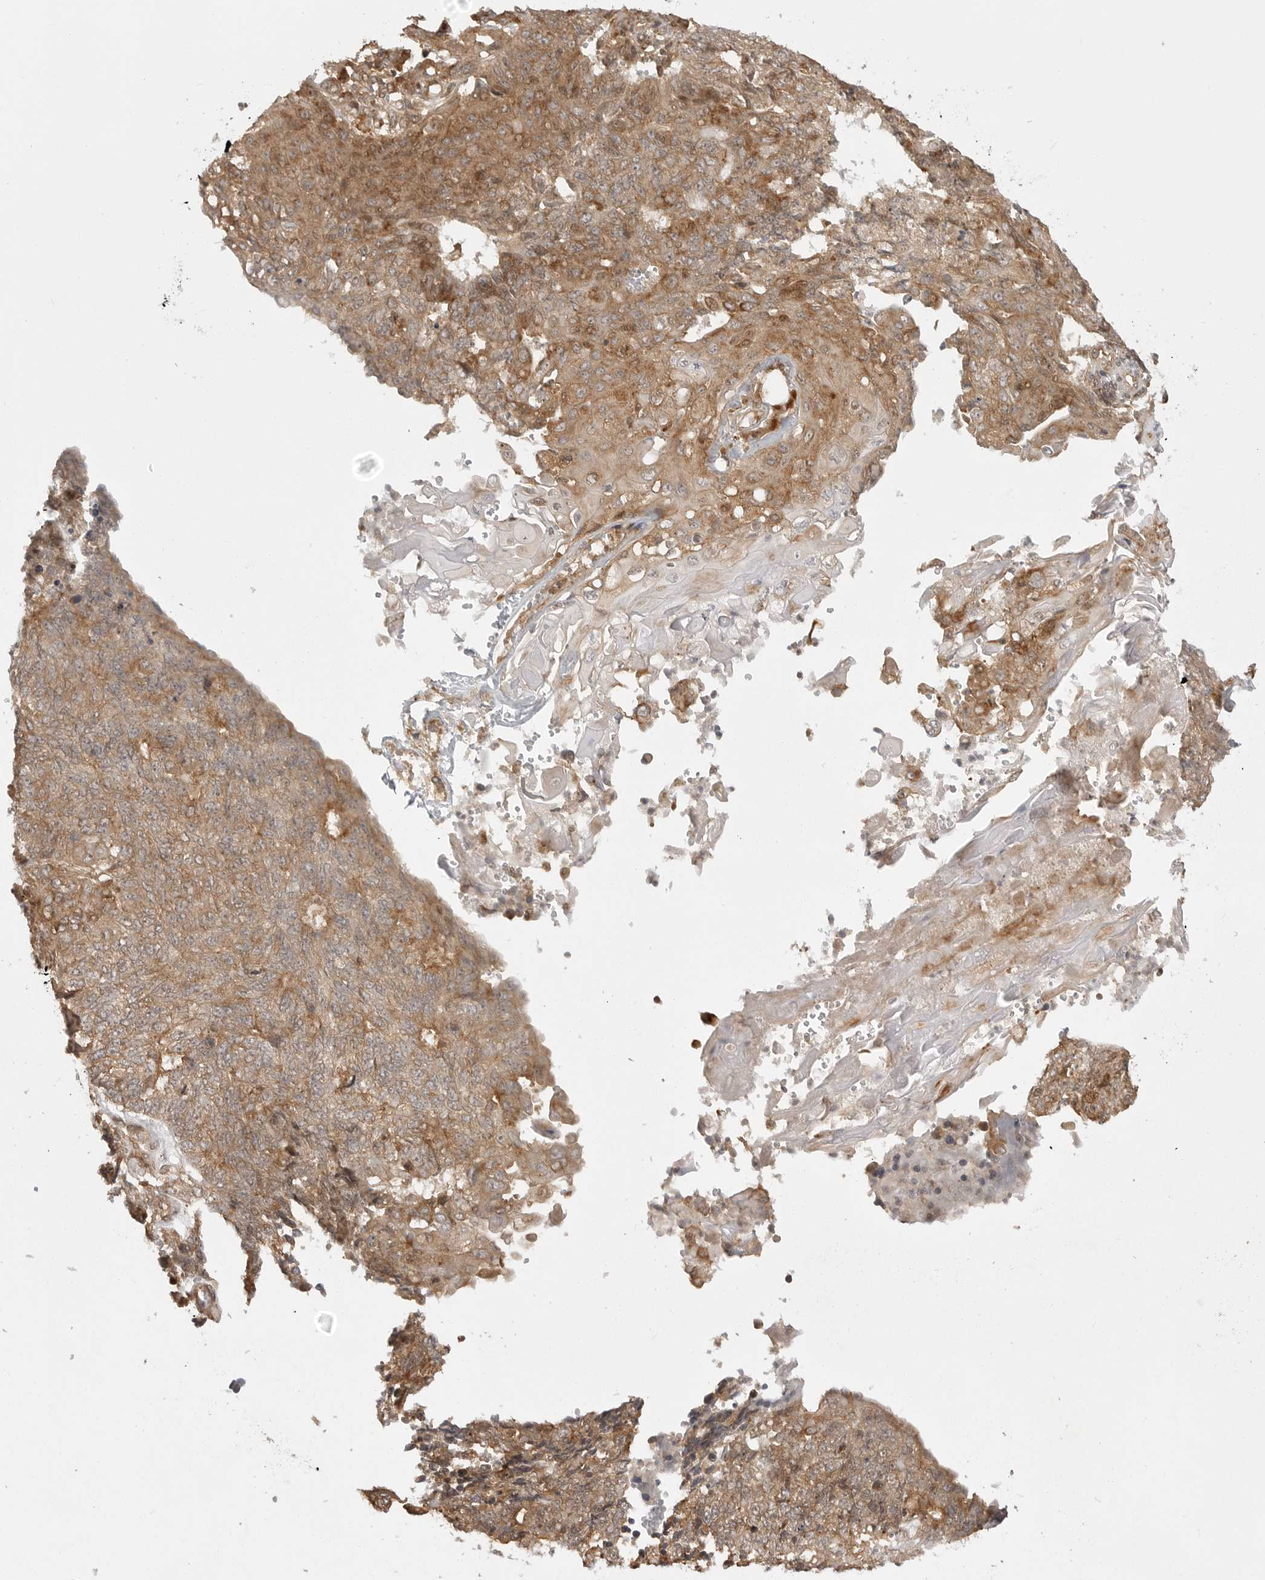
{"staining": {"intensity": "moderate", "quantity": ">75%", "location": "cytoplasmic/membranous"}, "tissue": "endometrial cancer", "cell_type": "Tumor cells", "image_type": "cancer", "snomed": [{"axis": "morphology", "description": "Adenocarcinoma, NOS"}, {"axis": "topography", "description": "Endometrium"}], "caption": "High-power microscopy captured an immunohistochemistry (IHC) micrograph of endometrial cancer (adenocarcinoma), revealing moderate cytoplasmic/membranous staining in about >75% of tumor cells.", "gene": "FAT3", "patient": {"sex": "female", "age": 32}}